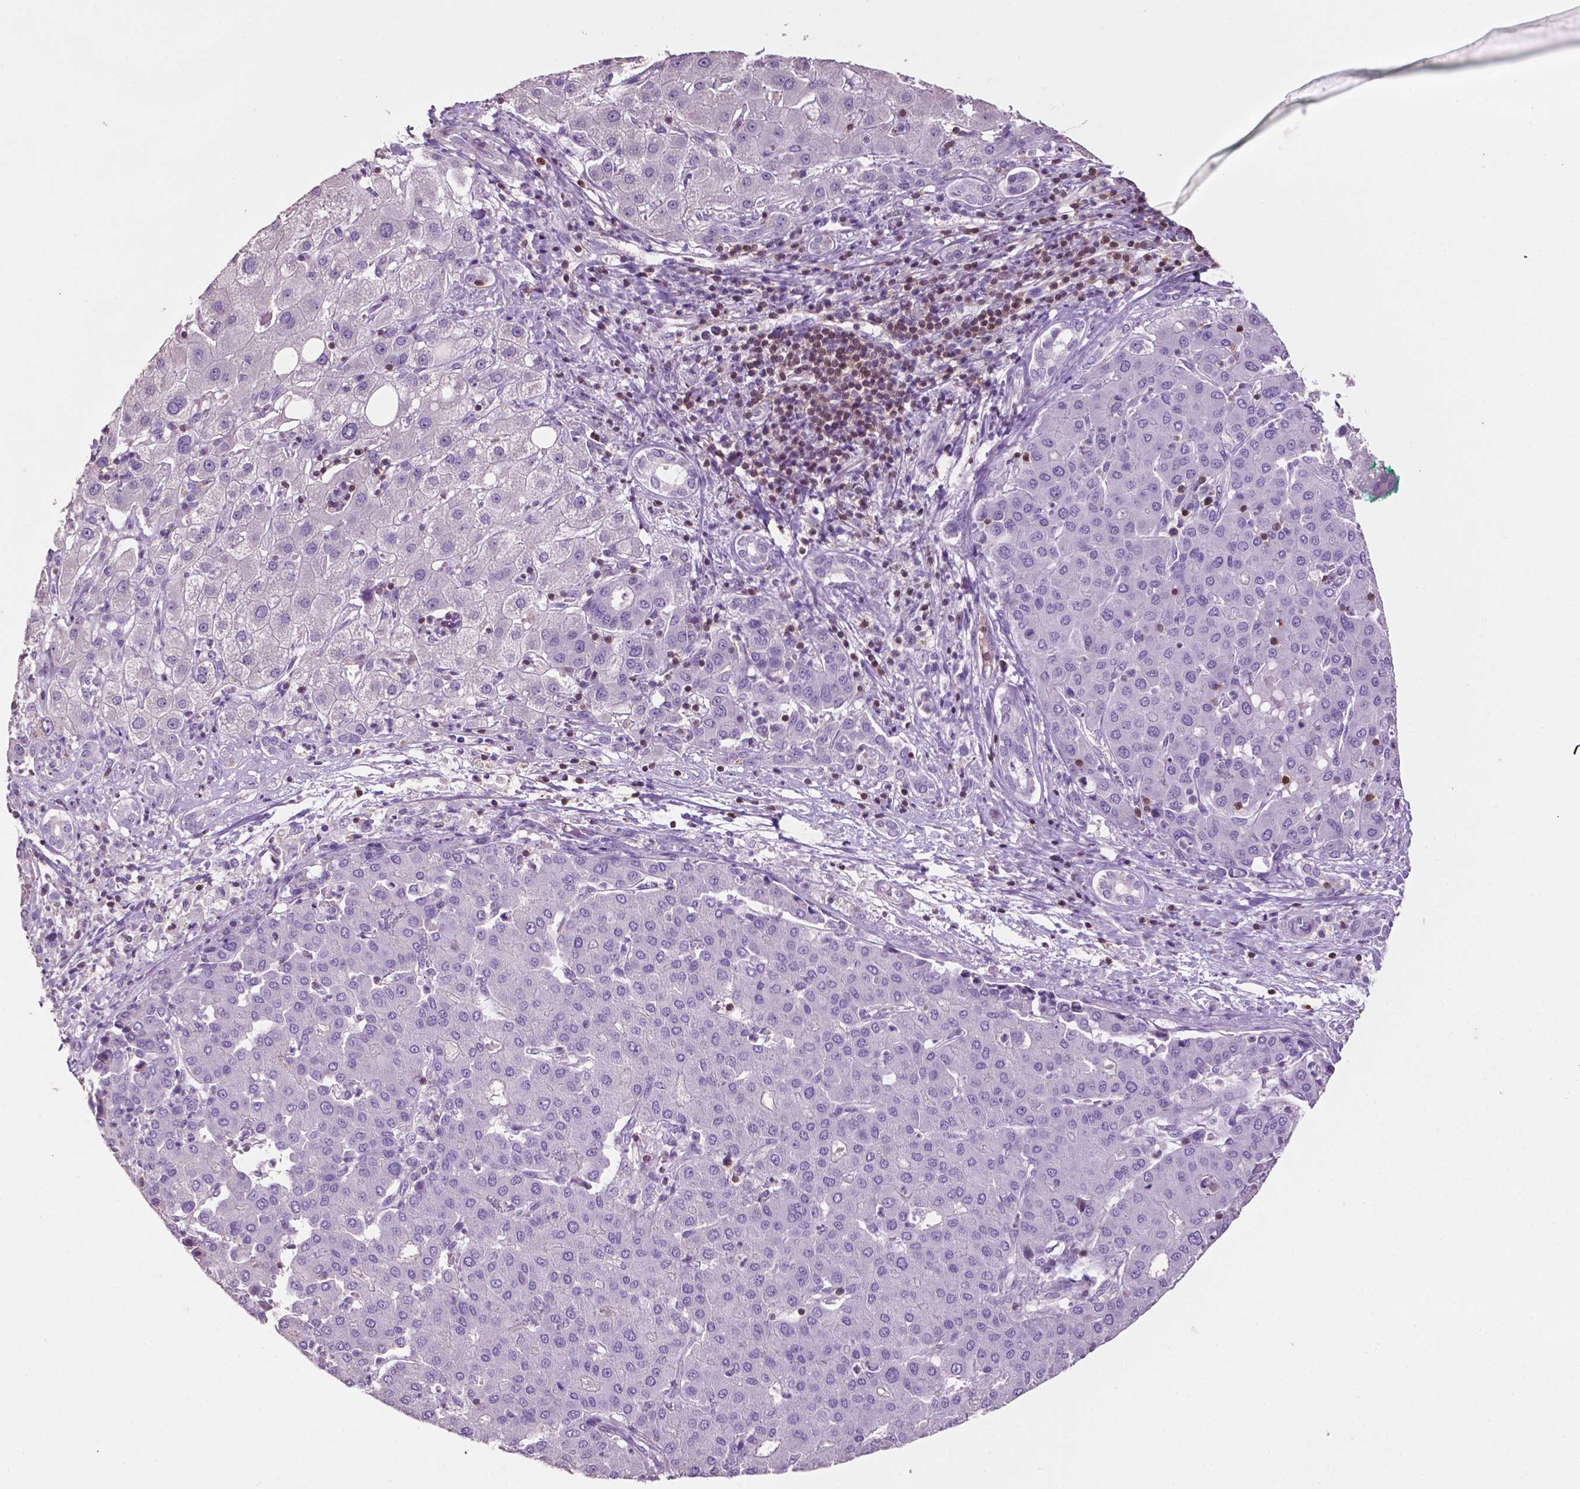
{"staining": {"intensity": "negative", "quantity": "none", "location": "none"}, "tissue": "liver cancer", "cell_type": "Tumor cells", "image_type": "cancer", "snomed": [{"axis": "morphology", "description": "Carcinoma, Hepatocellular, NOS"}, {"axis": "topography", "description": "Liver"}], "caption": "IHC histopathology image of neoplastic tissue: human liver hepatocellular carcinoma stained with DAB (3,3'-diaminobenzidine) shows no significant protein staining in tumor cells.", "gene": "TBC1D10C", "patient": {"sex": "male", "age": 65}}